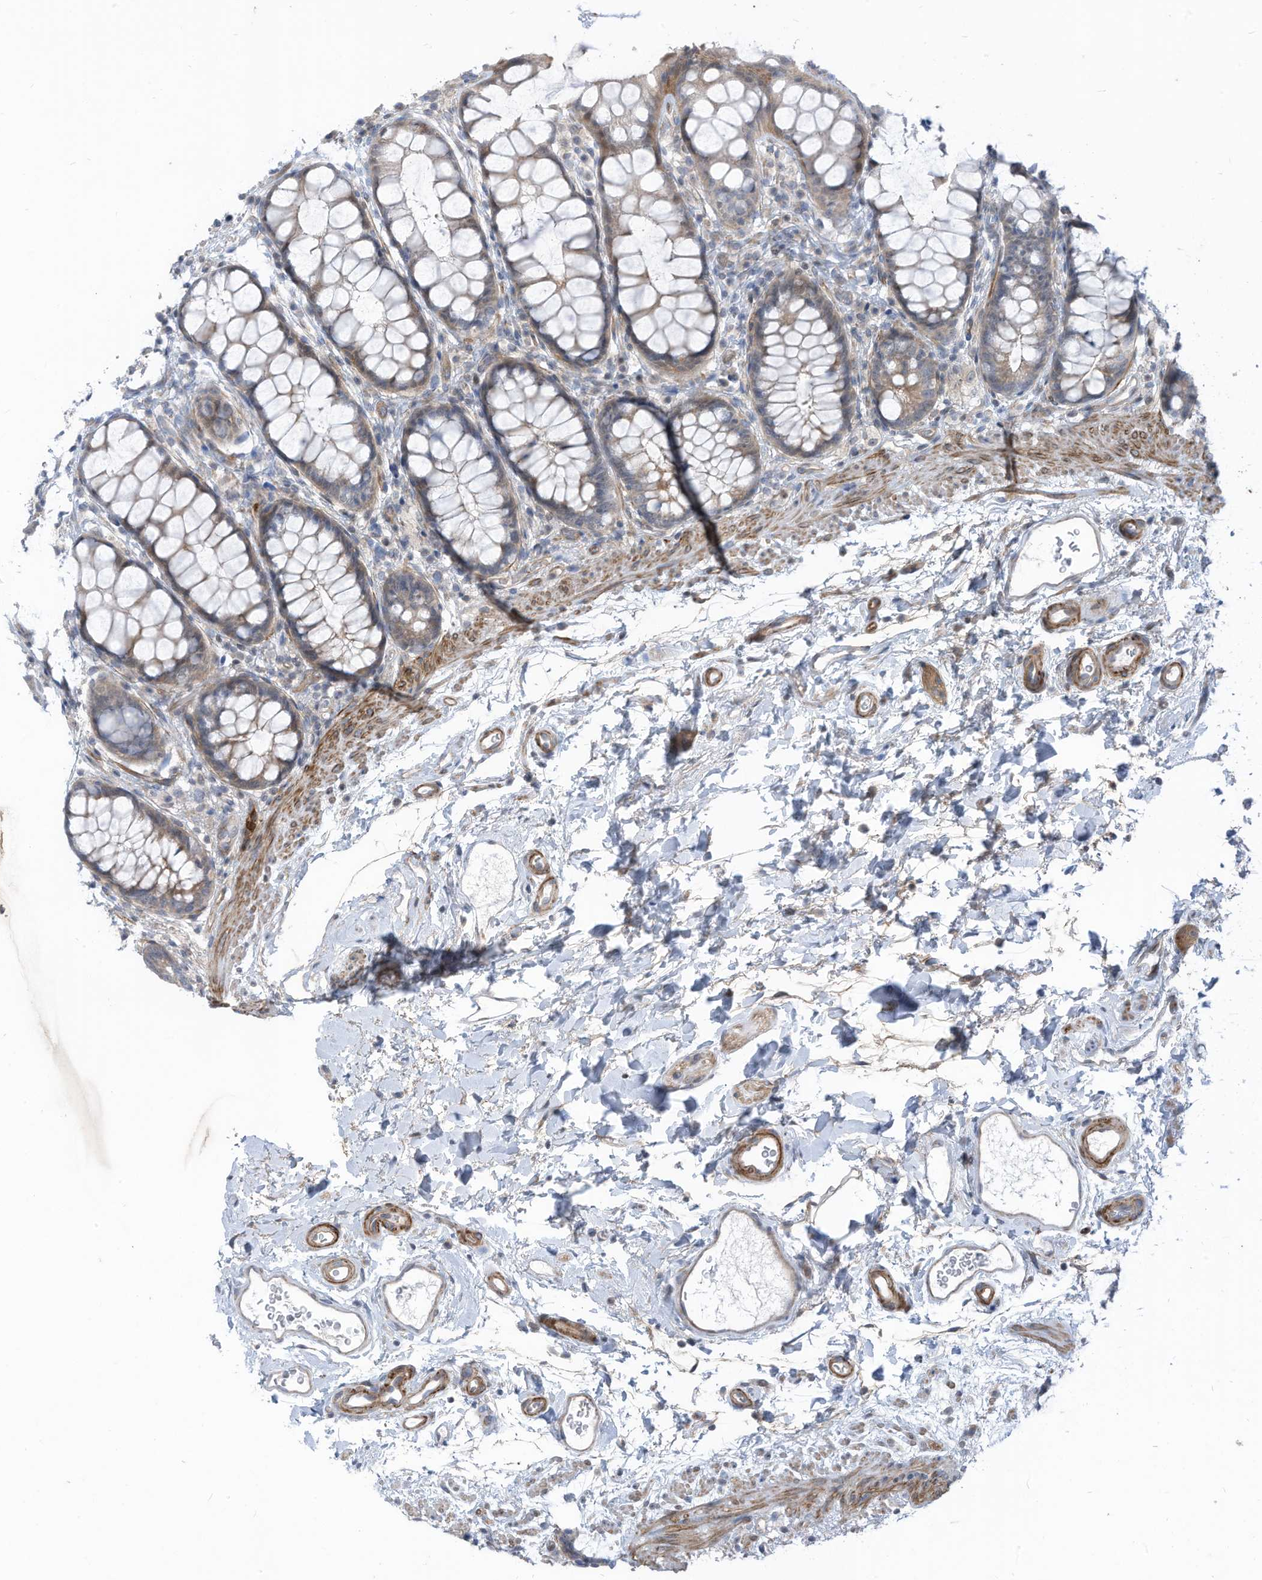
{"staining": {"intensity": "weak", "quantity": "25%-75%", "location": "cytoplasmic/membranous"}, "tissue": "rectum", "cell_type": "Glandular cells", "image_type": "normal", "snomed": [{"axis": "morphology", "description": "Normal tissue, NOS"}, {"axis": "topography", "description": "Rectum"}], "caption": "Protein expression analysis of benign rectum displays weak cytoplasmic/membranous staining in approximately 25%-75% of glandular cells. The staining was performed using DAB to visualize the protein expression in brown, while the nuclei were stained in blue with hematoxylin (Magnification: 20x).", "gene": "GPATCH3", "patient": {"sex": "female", "age": 65}}